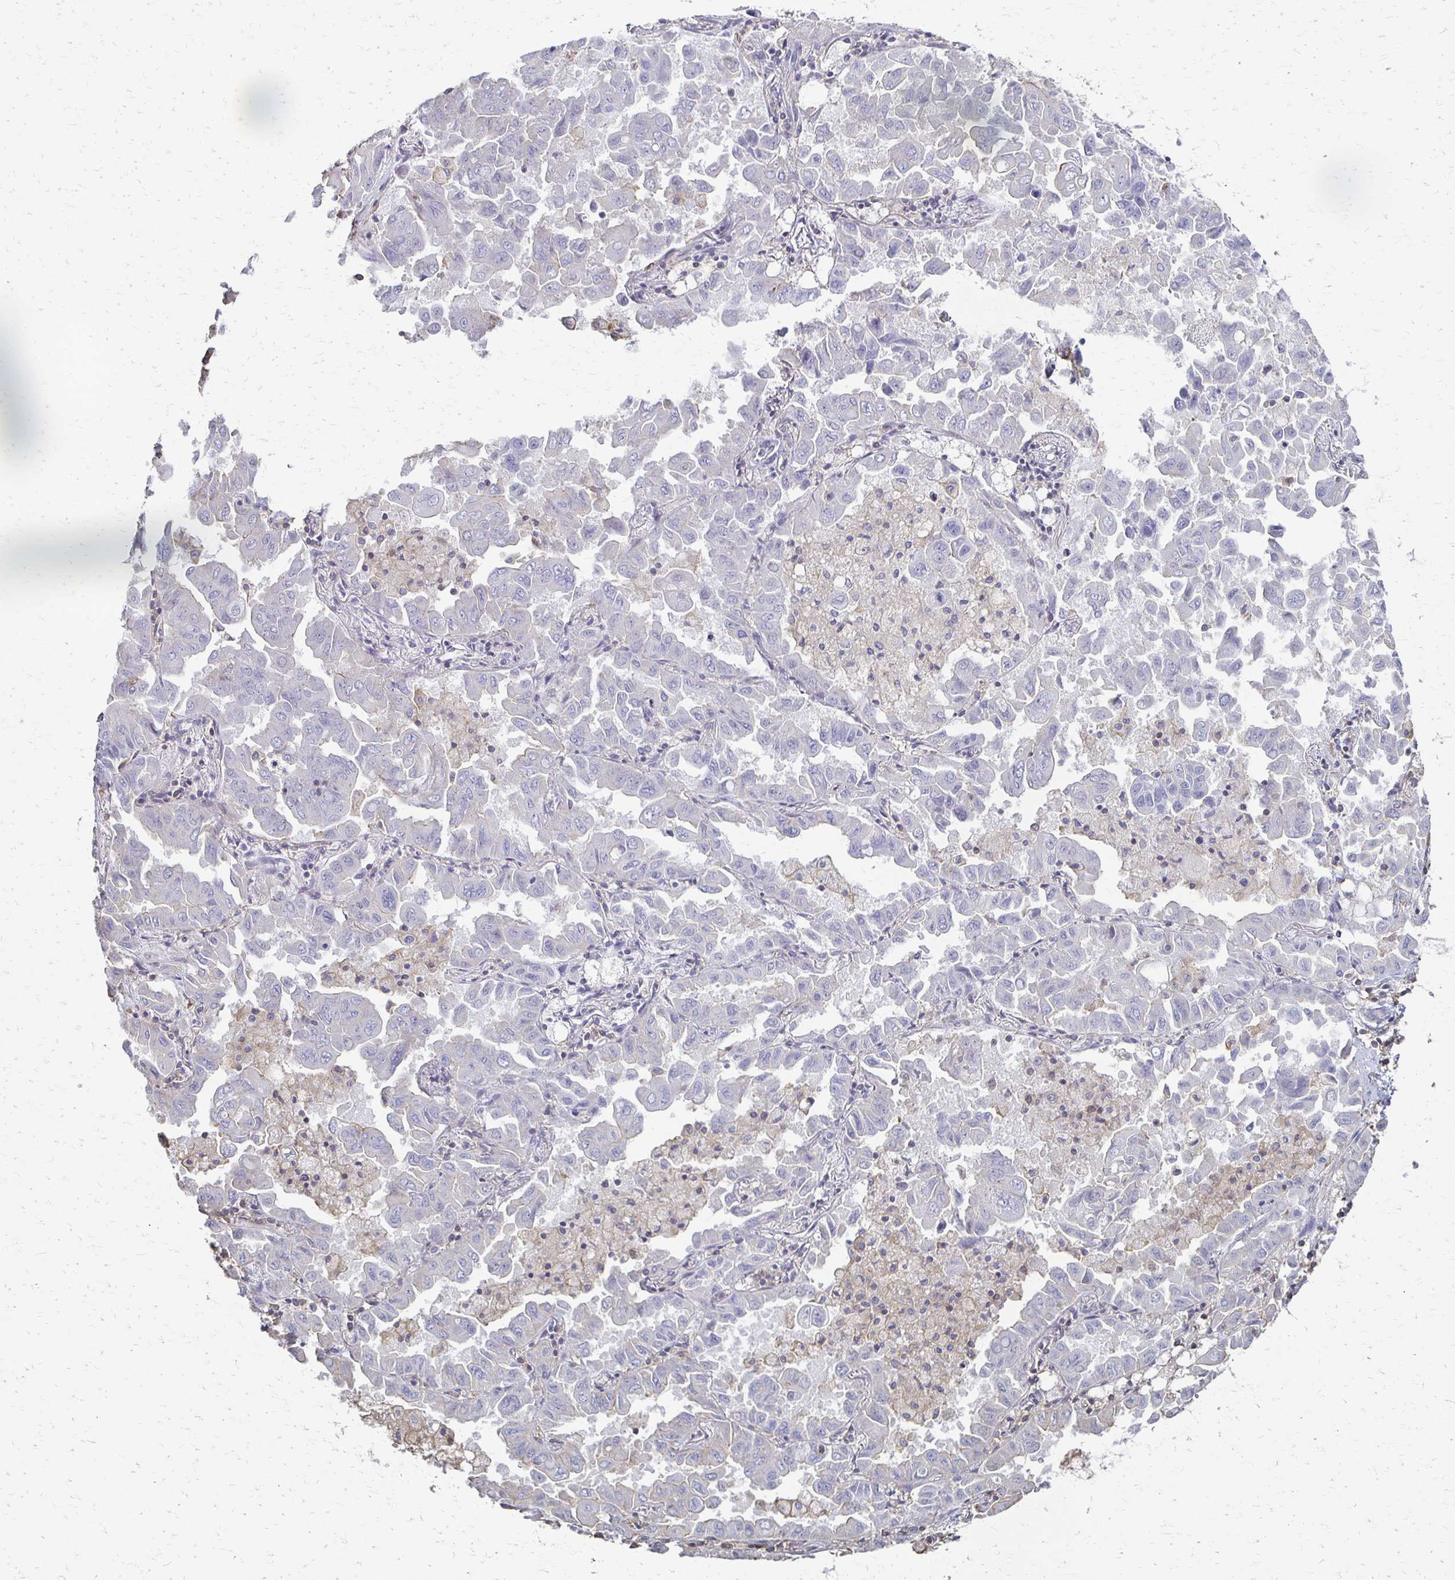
{"staining": {"intensity": "negative", "quantity": "none", "location": "none"}, "tissue": "lung cancer", "cell_type": "Tumor cells", "image_type": "cancer", "snomed": [{"axis": "morphology", "description": "Adenocarcinoma, NOS"}, {"axis": "topography", "description": "Lung"}], "caption": "Adenocarcinoma (lung) stained for a protein using immunohistochemistry (IHC) displays no positivity tumor cells.", "gene": "C1QTNF7", "patient": {"sex": "male", "age": 64}}